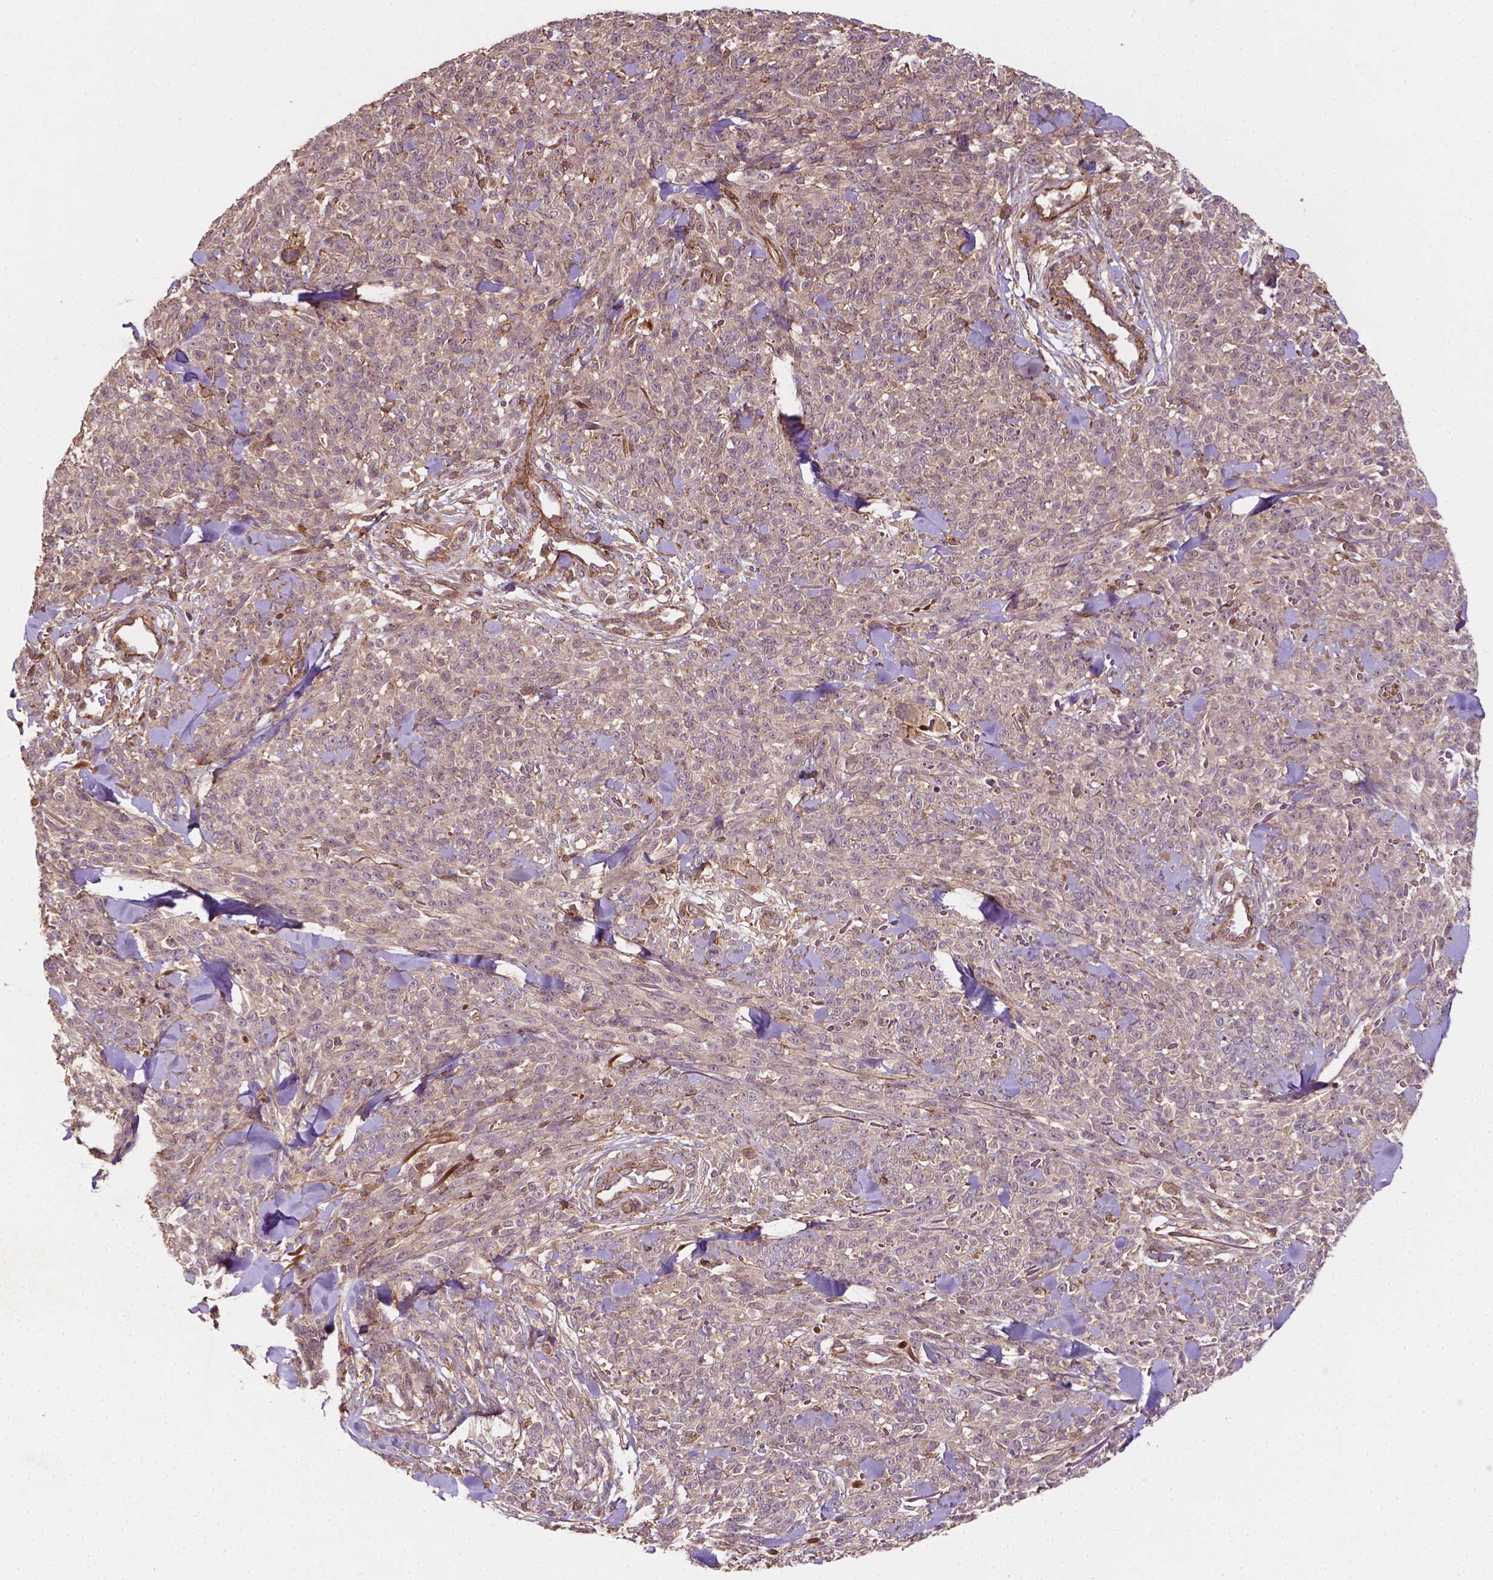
{"staining": {"intensity": "negative", "quantity": "none", "location": "none"}, "tissue": "melanoma", "cell_type": "Tumor cells", "image_type": "cancer", "snomed": [{"axis": "morphology", "description": "Malignant melanoma, NOS"}, {"axis": "topography", "description": "Skin"}, {"axis": "topography", "description": "Skin of trunk"}], "caption": "DAB immunohistochemical staining of human melanoma shows no significant positivity in tumor cells.", "gene": "ZMYND19", "patient": {"sex": "male", "age": 74}}